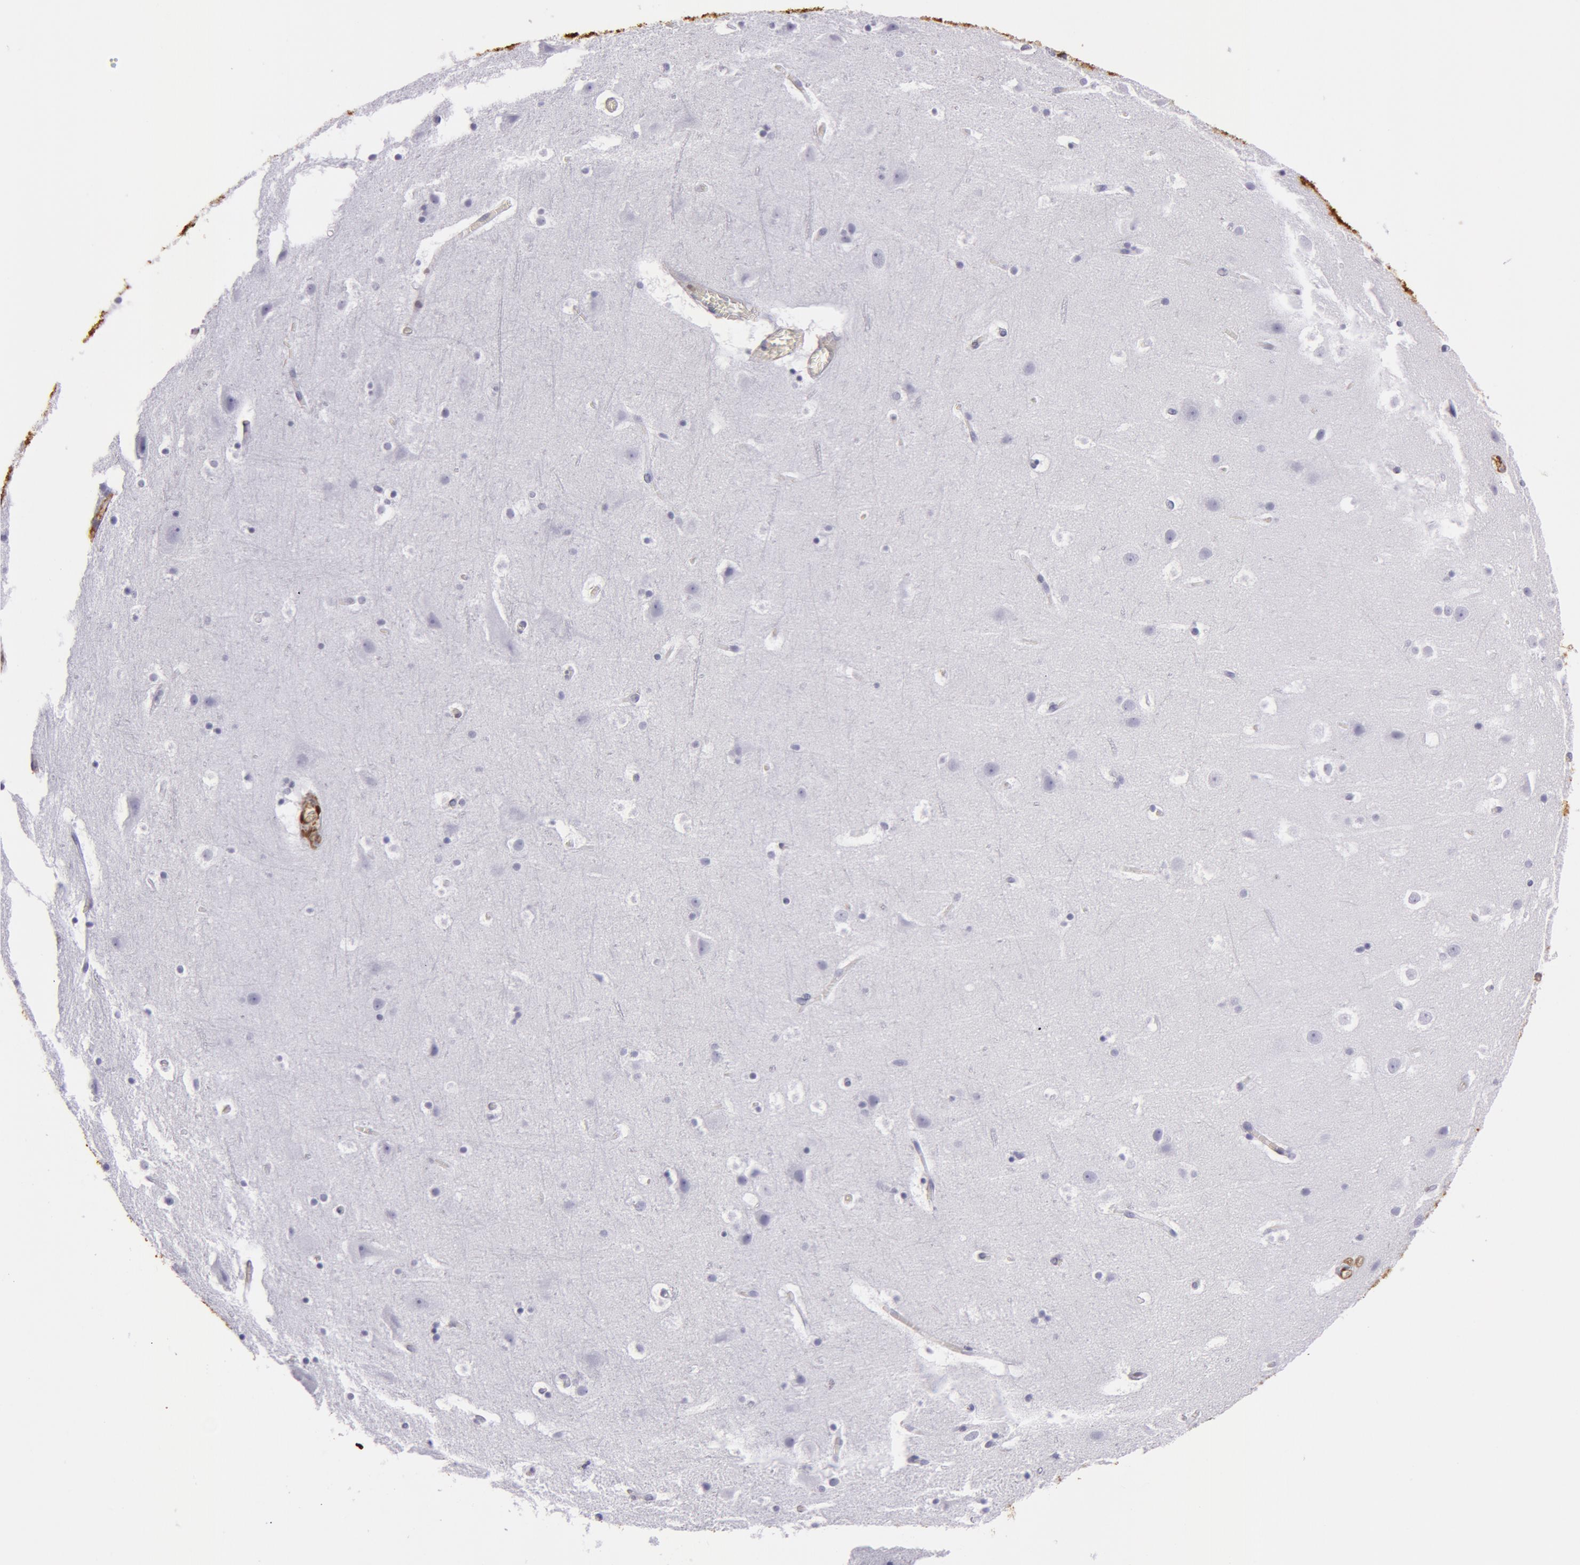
{"staining": {"intensity": "negative", "quantity": "none", "location": "none"}, "tissue": "cerebral cortex", "cell_type": "Endothelial cells", "image_type": "normal", "snomed": [{"axis": "morphology", "description": "Normal tissue, NOS"}, {"axis": "topography", "description": "Cerebral cortex"}], "caption": "Immunohistochemical staining of benign cerebral cortex exhibits no significant expression in endothelial cells. (Immunohistochemistry (ihc), brightfield microscopy, high magnification).", "gene": "TAGLN", "patient": {"sex": "male", "age": 45}}